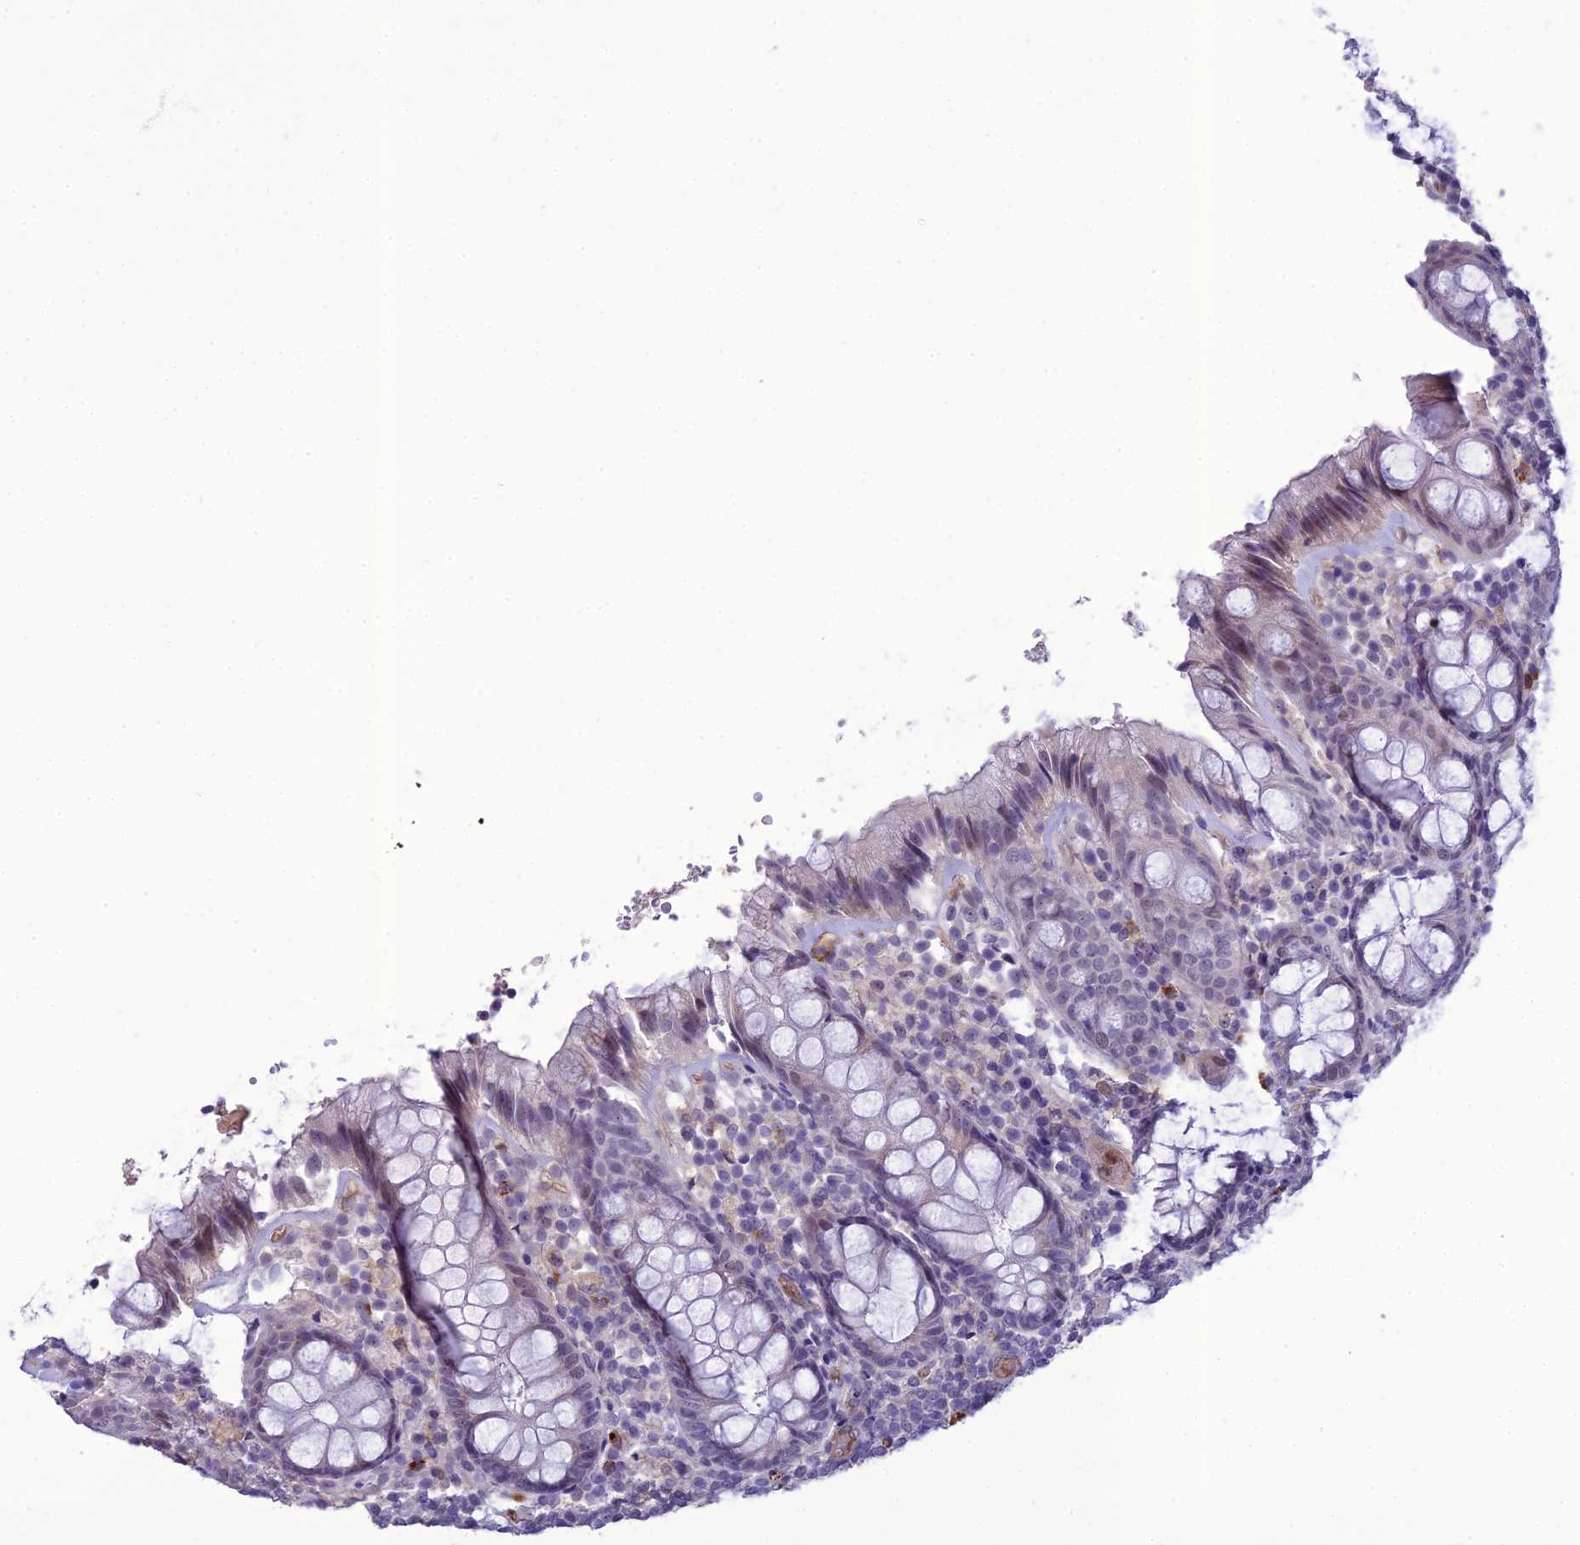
{"staining": {"intensity": "negative", "quantity": "none", "location": "none"}, "tissue": "rectum", "cell_type": "Glandular cells", "image_type": "normal", "snomed": [{"axis": "morphology", "description": "Normal tissue, NOS"}, {"axis": "topography", "description": "Rectum"}], "caption": "IHC image of unremarkable rectum stained for a protein (brown), which reveals no expression in glandular cells. (Stains: DAB immunohistochemistry (IHC) with hematoxylin counter stain, Microscopy: brightfield microscopy at high magnification).", "gene": "BBS7", "patient": {"sex": "male", "age": 83}}